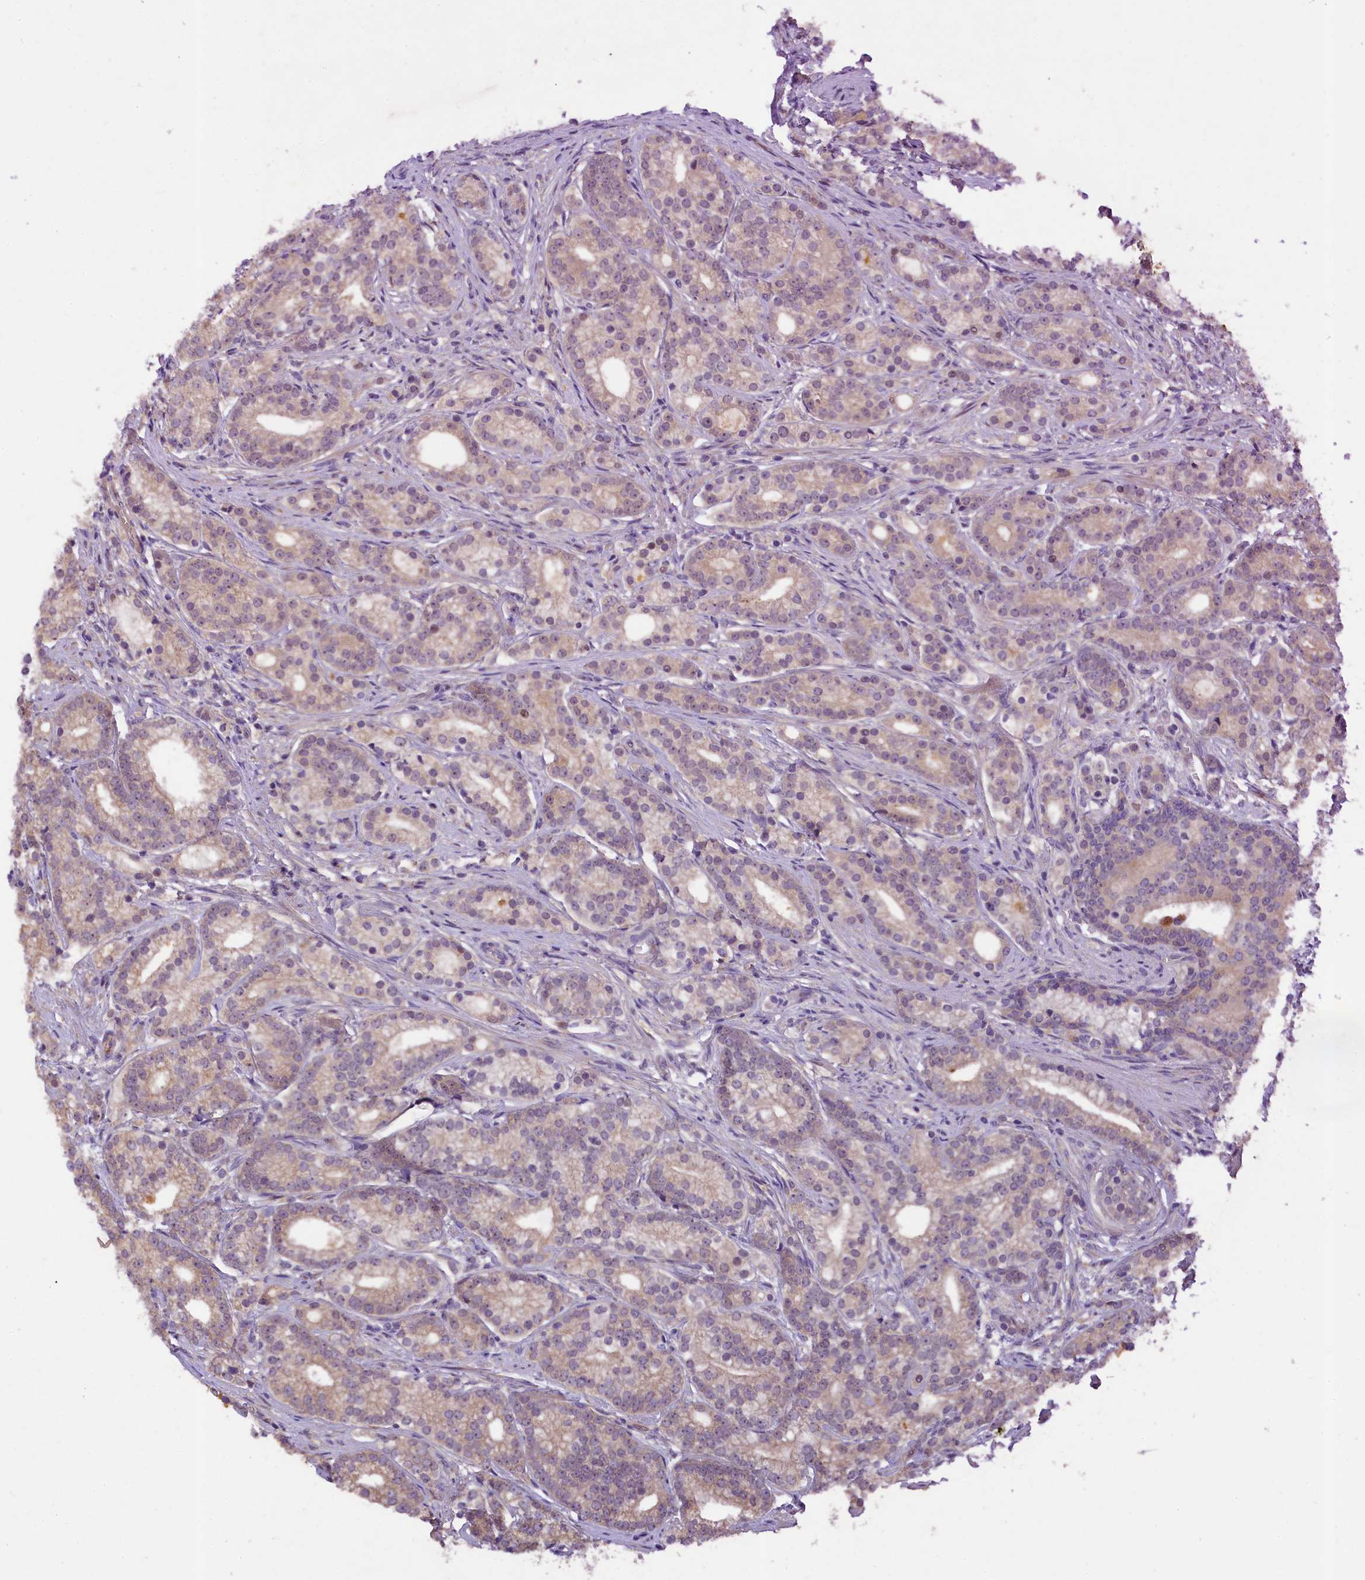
{"staining": {"intensity": "weak", "quantity": ">75%", "location": "cytoplasmic/membranous"}, "tissue": "prostate cancer", "cell_type": "Tumor cells", "image_type": "cancer", "snomed": [{"axis": "morphology", "description": "Adenocarcinoma, Low grade"}, {"axis": "topography", "description": "Prostate"}], "caption": "The image reveals a brown stain indicating the presence of a protein in the cytoplasmic/membranous of tumor cells in prostate low-grade adenocarcinoma. (DAB (3,3'-diaminobenzidine) = brown stain, brightfield microscopy at high magnification).", "gene": "UBXN6", "patient": {"sex": "male", "age": 71}}